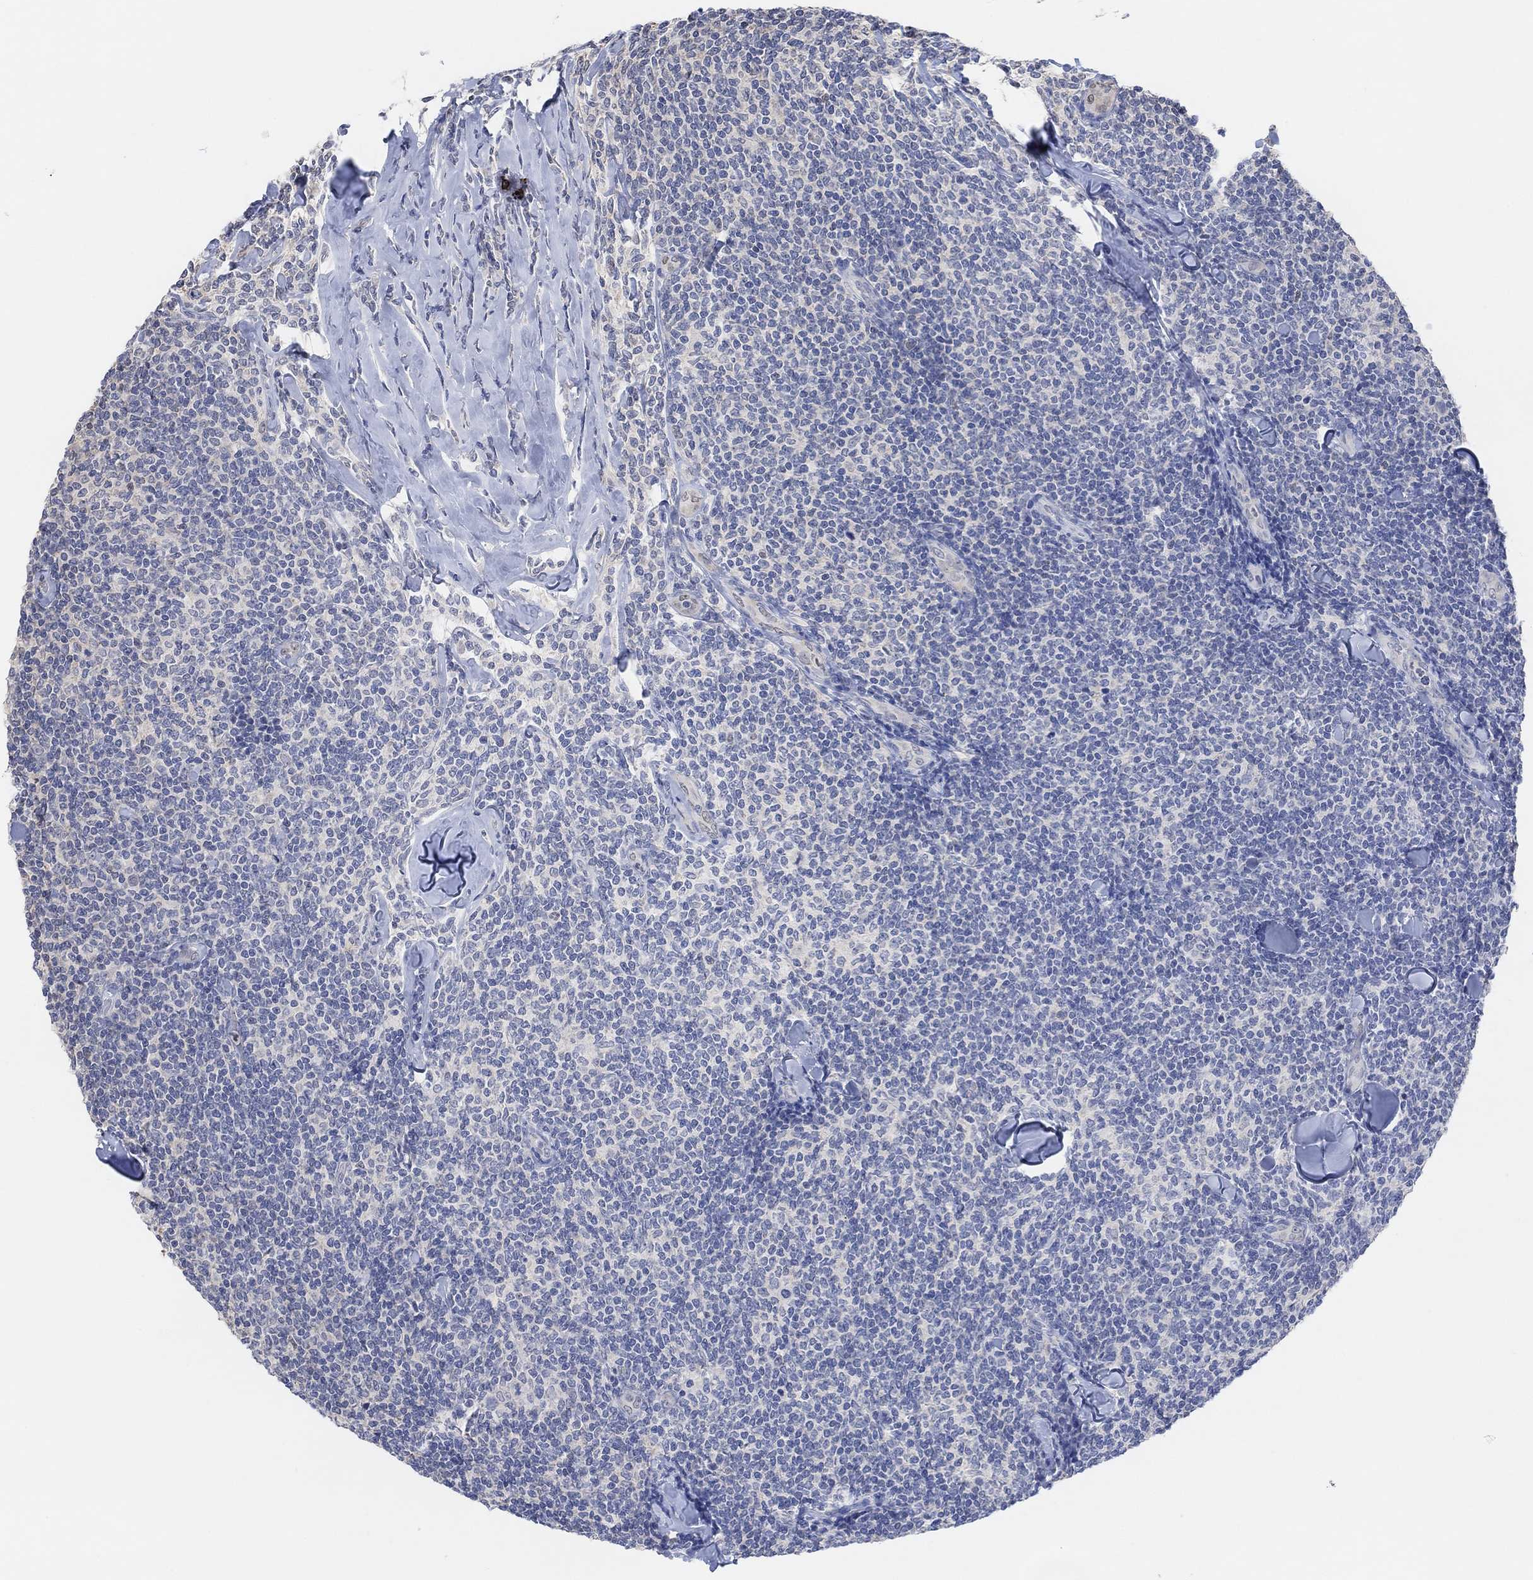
{"staining": {"intensity": "negative", "quantity": "none", "location": "none"}, "tissue": "lymphoma", "cell_type": "Tumor cells", "image_type": "cancer", "snomed": [{"axis": "morphology", "description": "Malignant lymphoma, non-Hodgkin's type, Low grade"}, {"axis": "topography", "description": "Lymph node"}], "caption": "Tumor cells show no significant positivity in lymphoma.", "gene": "MUC1", "patient": {"sex": "female", "age": 56}}